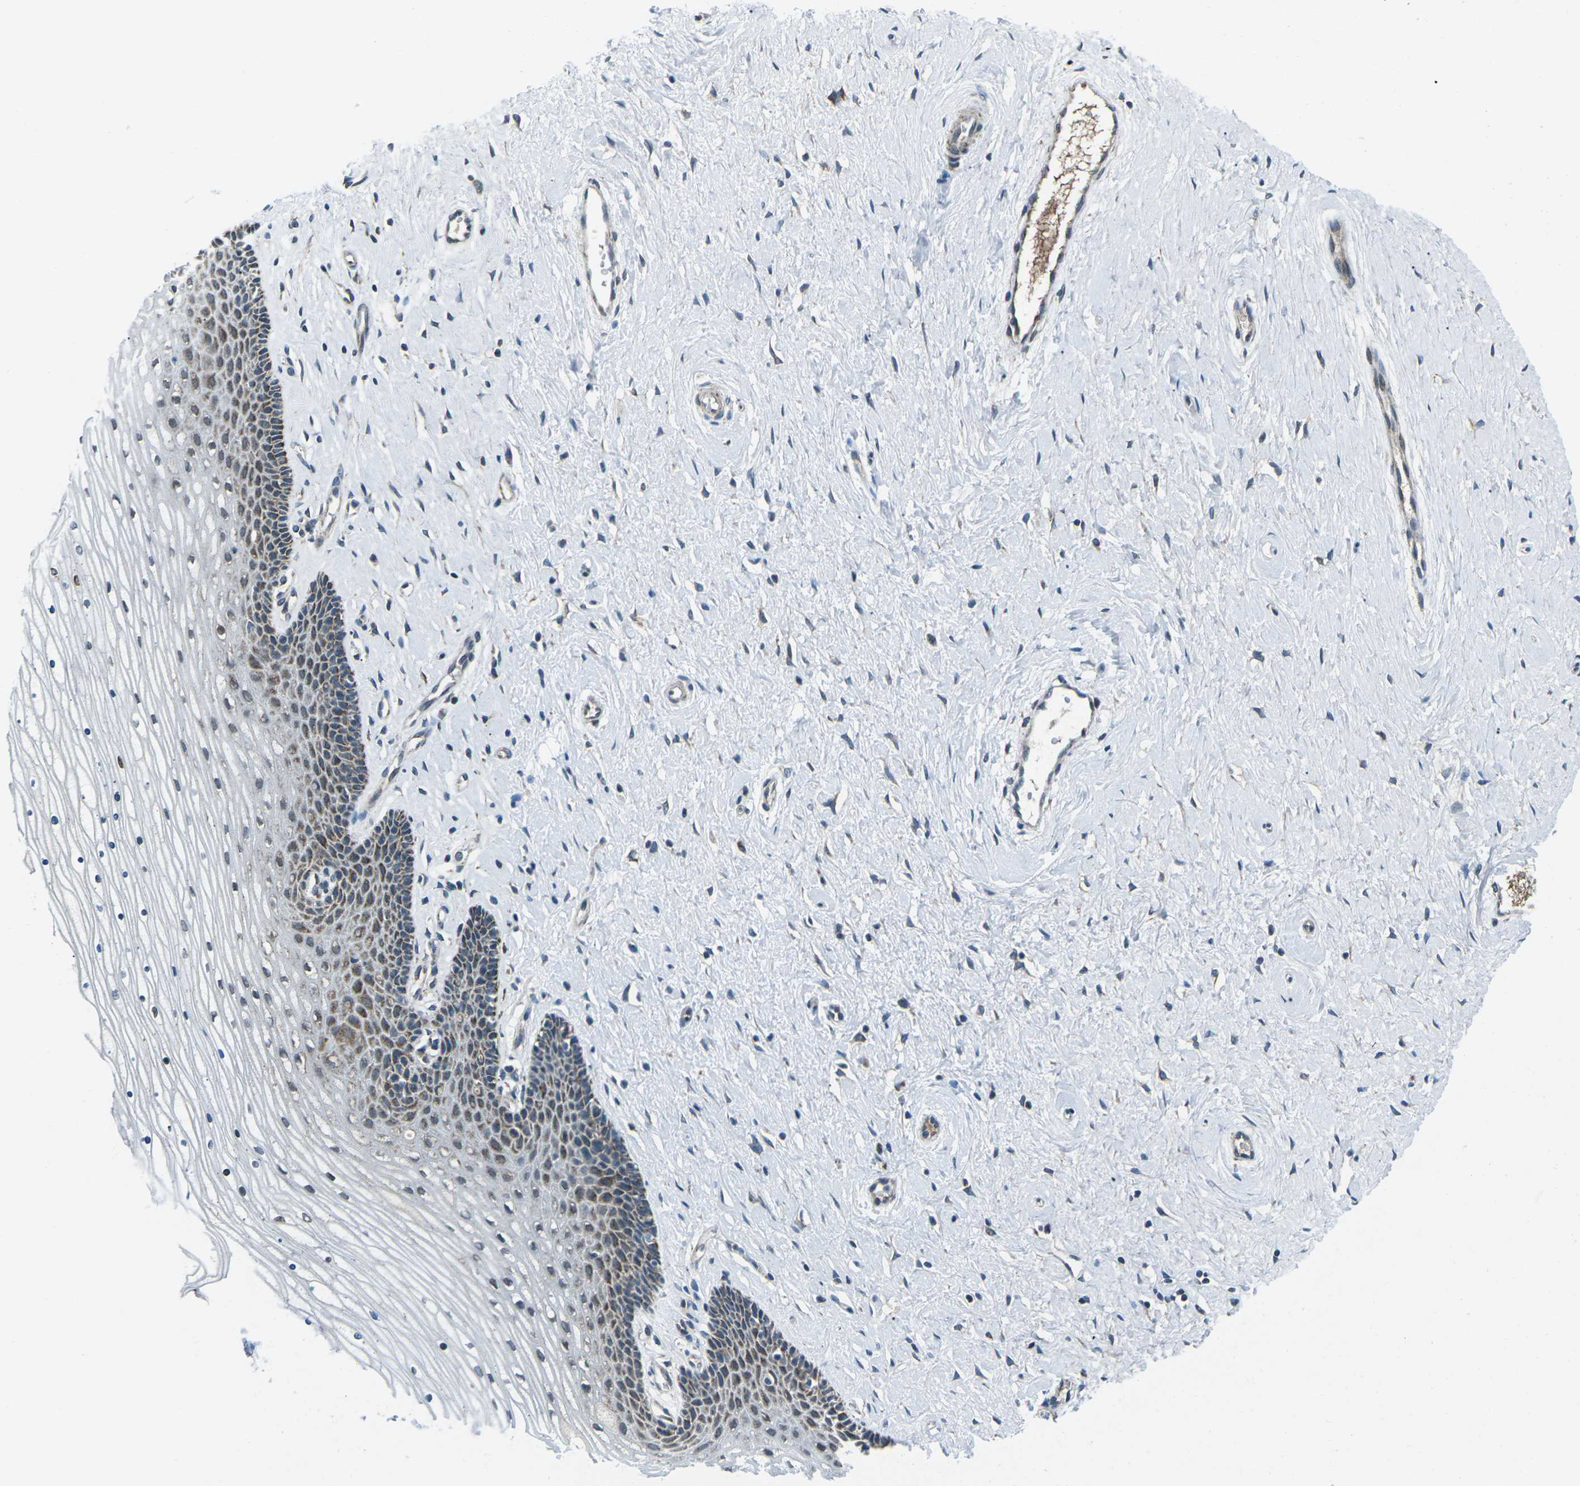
{"staining": {"intensity": "weak", "quantity": "25%-75%", "location": "cytoplasmic/membranous"}, "tissue": "cervix", "cell_type": "Glandular cells", "image_type": "normal", "snomed": [{"axis": "morphology", "description": "Normal tissue, NOS"}, {"axis": "topography", "description": "Cervix"}], "caption": "Immunohistochemical staining of normal human cervix demonstrates low levels of weak cytoplasmic/membranous staining in approximately 25%-75% of glandular cells. The protein of interest is shown in brown color, while the nuclei are stained blue.", "gene": "RFESD", "patient": {"sex": "female", "age": 39}}